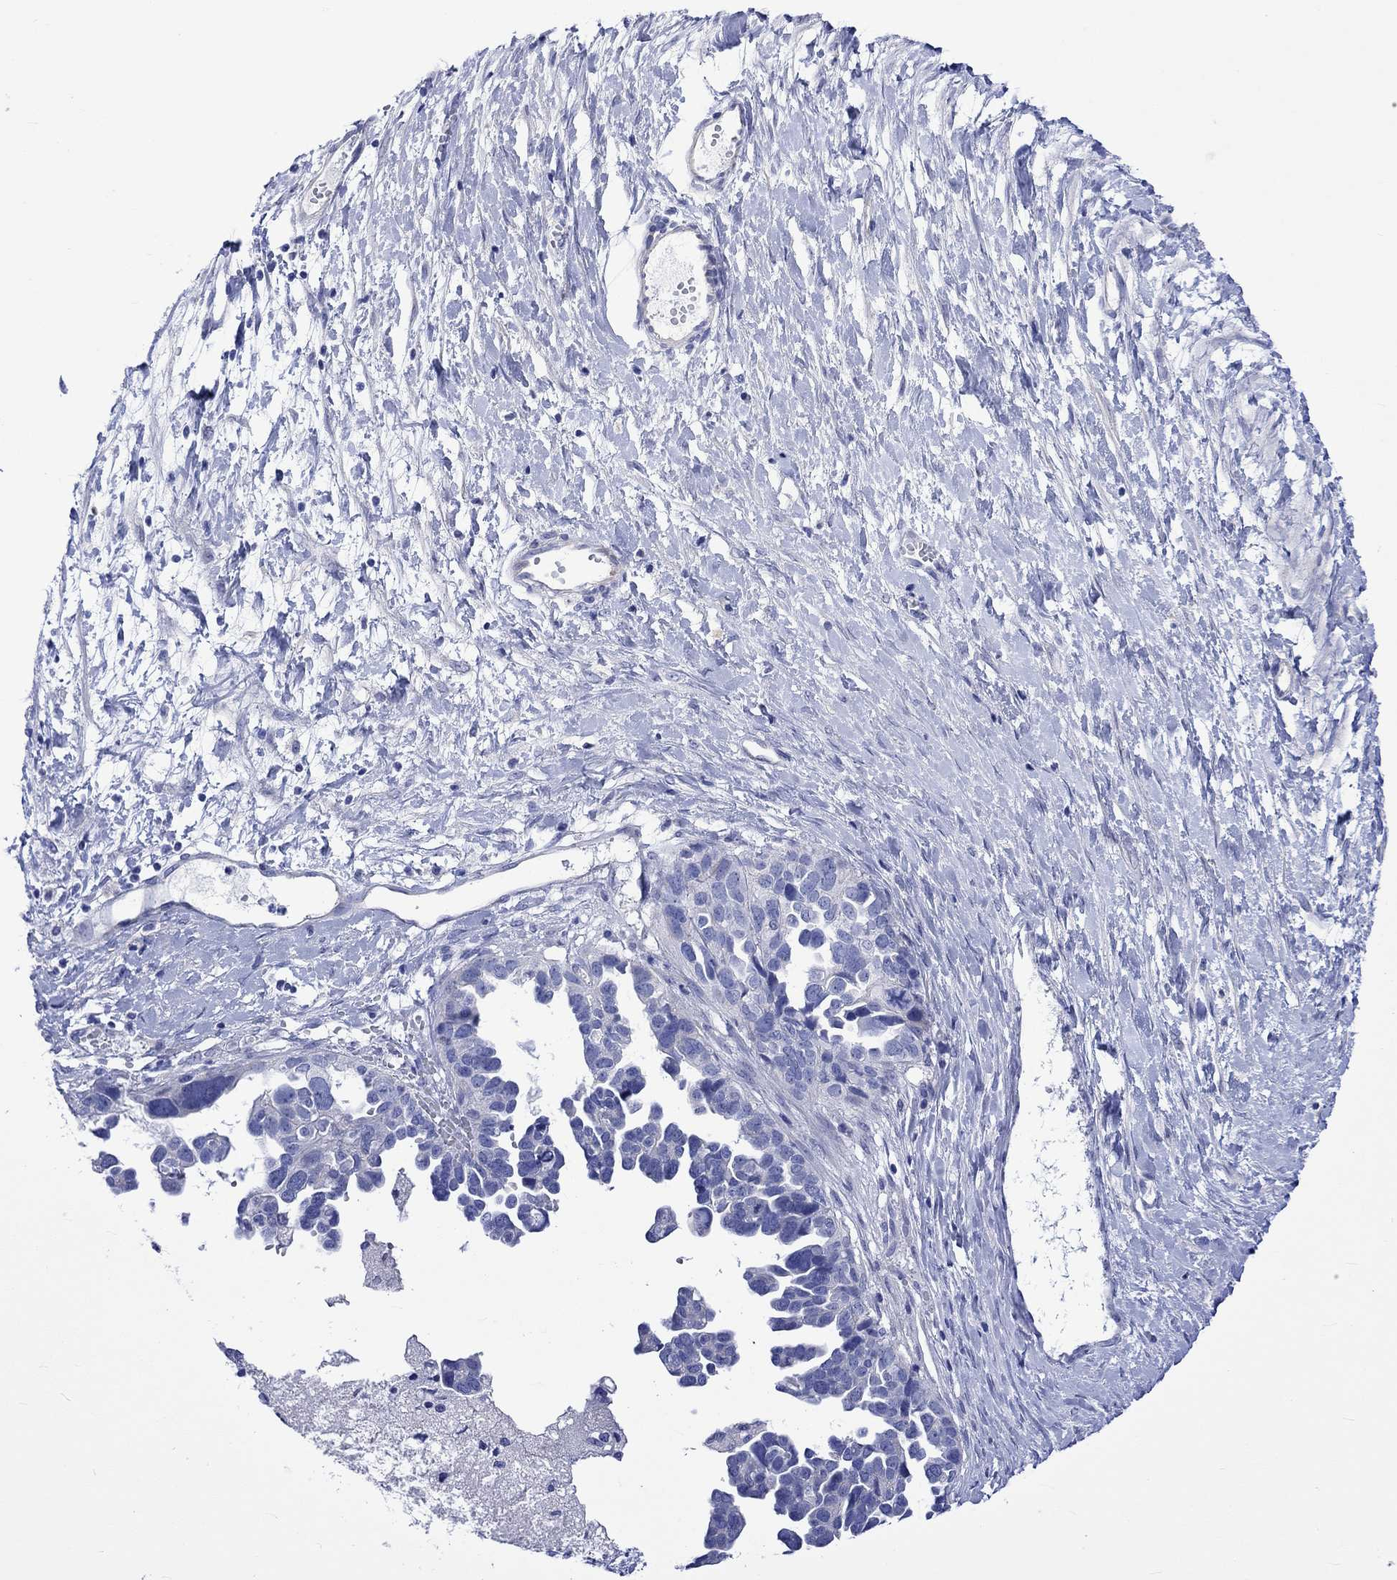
{"staining": {"intensity": "negative", "quantity": "none", "location": "none"}, "tissue": "ovarian cancer", "cell_type": "Tumor cells", "image_type": "cancer", "snomed": [{"axis": "morphology", "description": "Cystadenocarcinoma, serous, NOS"}, {"axis": "topography", "description": "Ovary"}], "caption": "Immunohistochemistry image of human ovarian cancer stained for a protein (brown), which displays no positivity in tumor cells.", "gene": "HARBI1", "patient": {"sex": "female", "age": 54}}